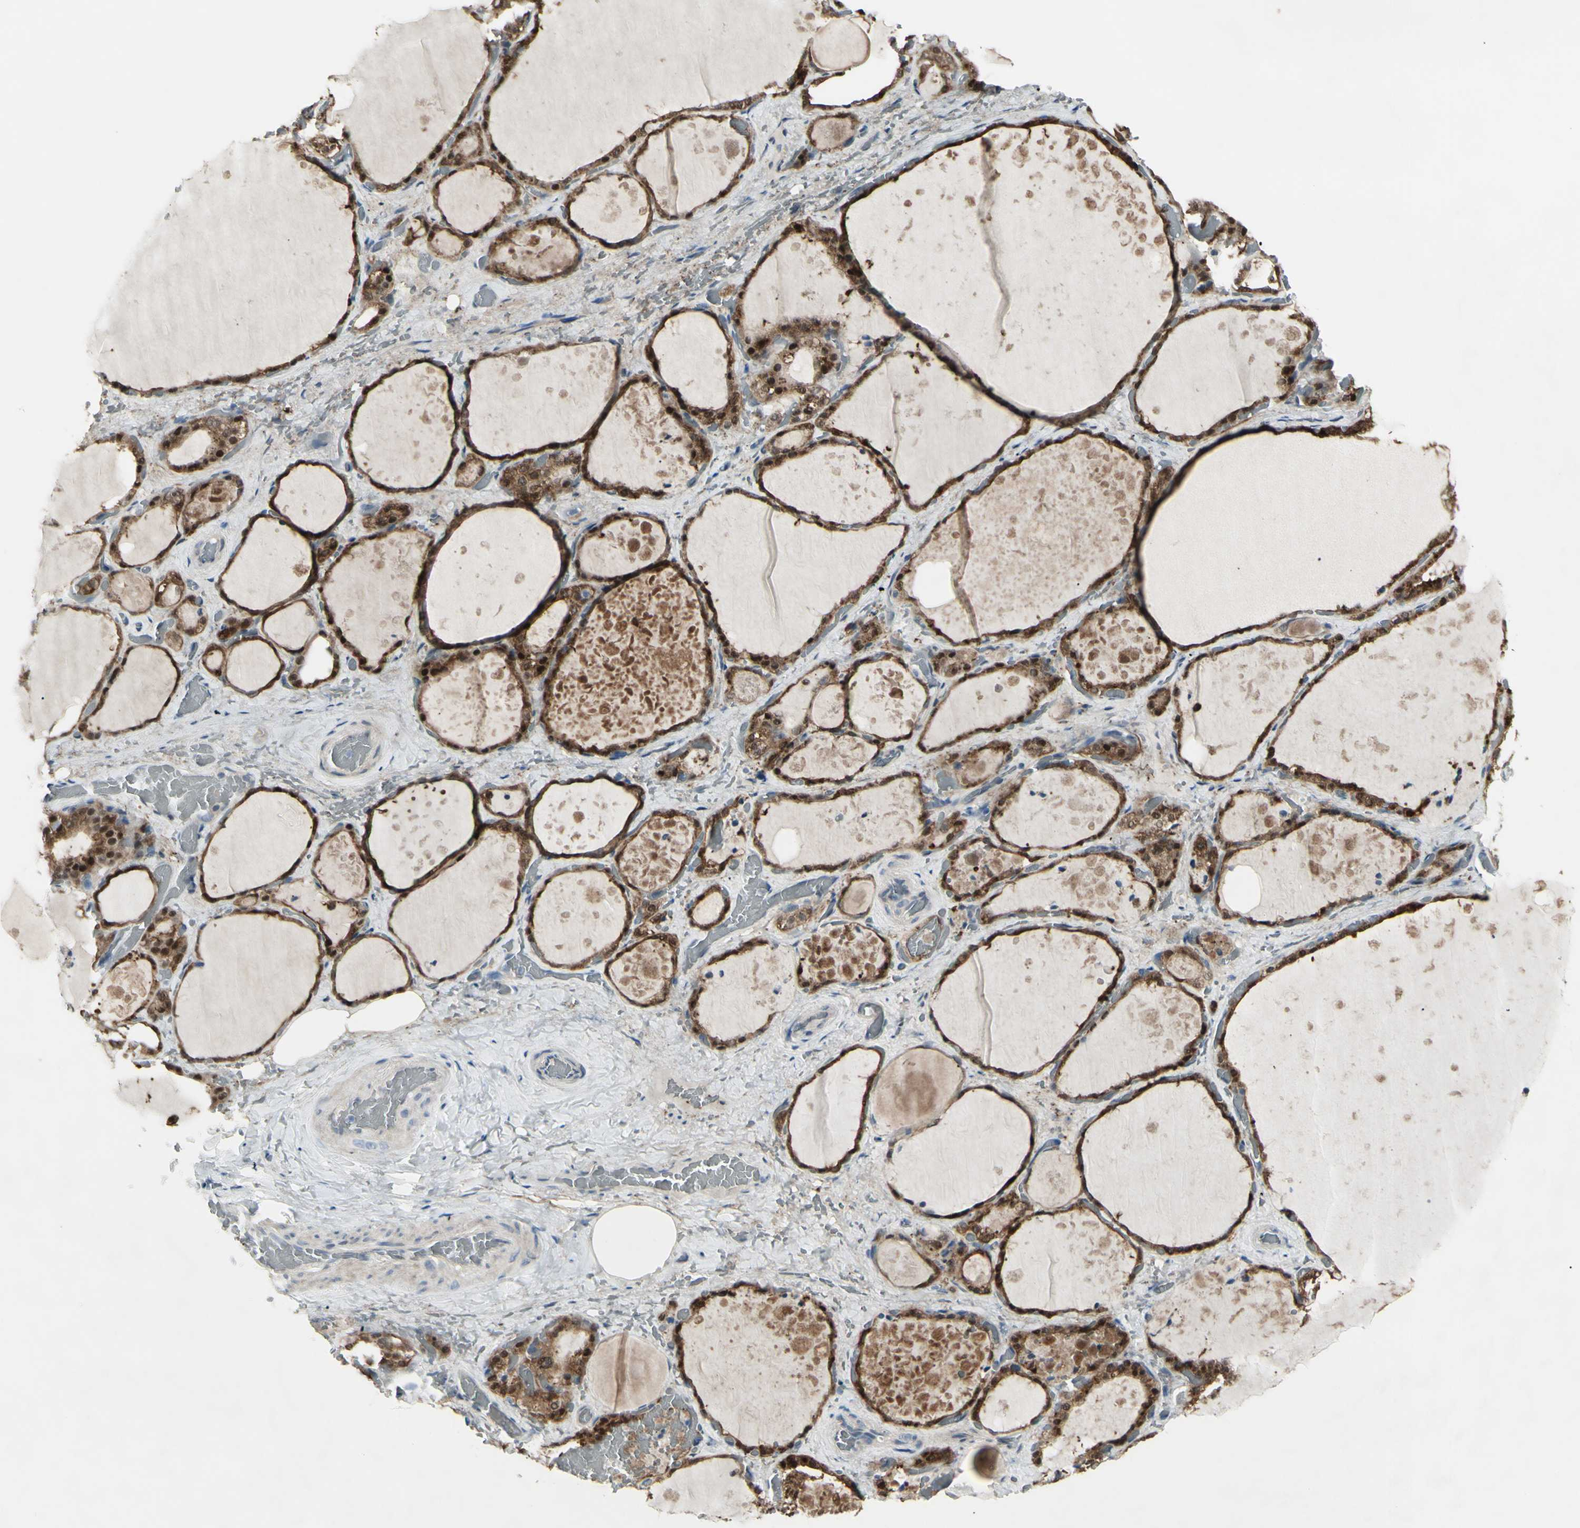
{"staining": {"intensity": "strong", "quantity": ">75%", "location": "cytoplasmic/membranous"}, "tissue": "thyroid gland", "cell_type": "Glandular cells", "image_type": "normal", "snomed": [{"axis": "morphology", "description": "Normal tissue, NOS"}, {"axis": "topography", "description": "Thyroid gland"}], "caption": "Normal thyroid gland demonstrates strong cytoplasmic/membranous expression in approximately >75% of glandular cells, visualized by immunohistochemistry.", "gene": "ETNK1", "patient": {"sex": "male", "age": 61}}